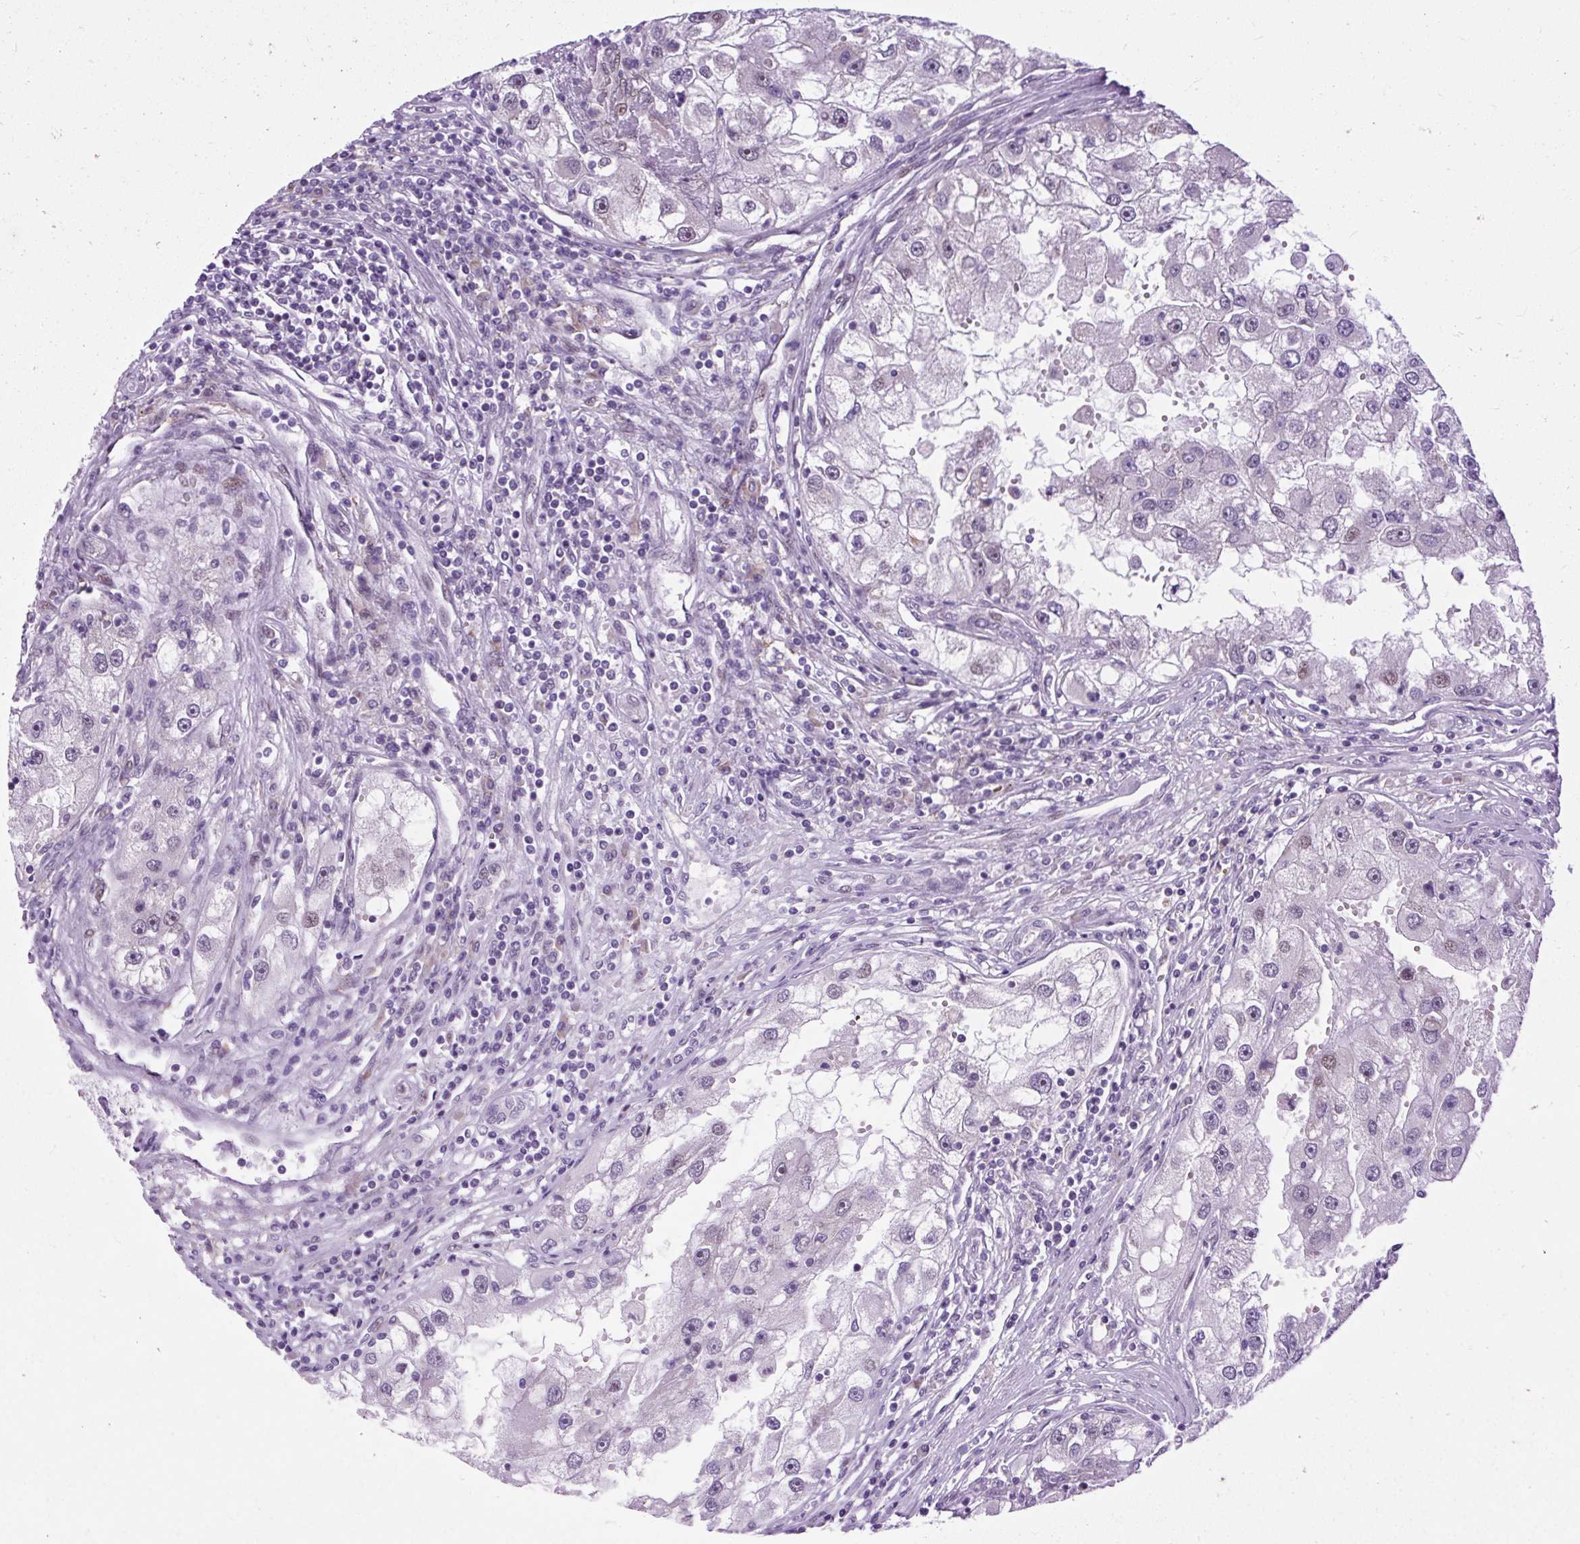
{"staining": {"intensity": "weak", "quantity": "25%-75%", "location": "nuclear"}, "tissue": "renal cancer", "cell_type": "Tumor cells", "image_type": "cancer", "snomed": [{"axis": "morphology", "description": "Adenocarcinoma, NOS"}, {"axis": "topography", "description": "Kidney"}], "caption": "Renal cancer (adenocarcinoma) stained with DAB (3,3'-diaminobenzidine) immunohistochemistry (IHC) exhibits low levels of weak nuclear staining in approximately 25%-75% of tumor cells.", "gene": "CLK2", "patient": {"sex": "male", "age": 63}}